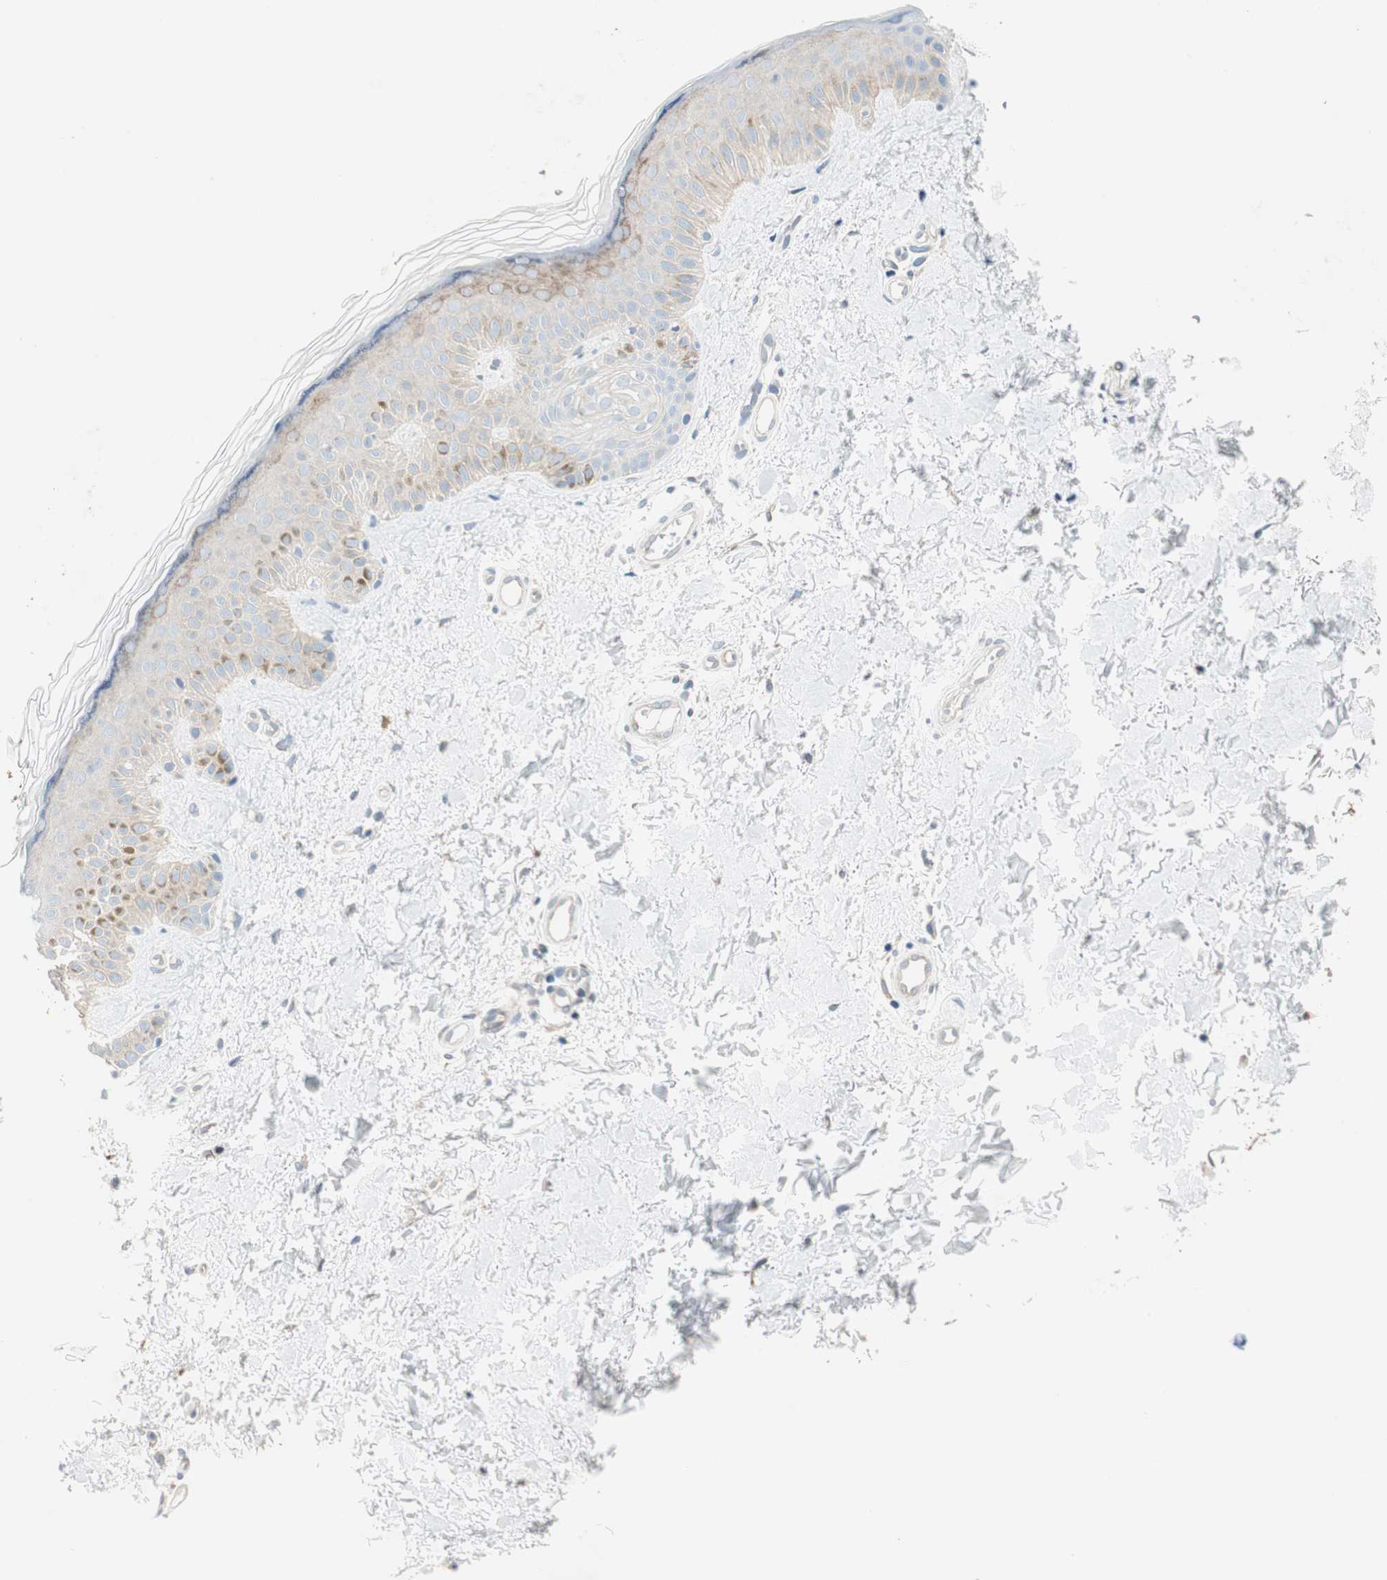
{"staining": {"intensity": "weak", "quantity": ">75%", "location": "cytoplasmic/membranous"}, "tissue": "skin", "cell_type": "Fibroblasts", "image_type": "normal", "snomed": [{"axis": "morphology", "description": "Normal tissue, NOS"}, {"axis": "topography", "description": "Skin"}], "caption": "A high-resolution photomicrograph shows immunohistochemistry staining of unremarkable skin, which exhibits weak cytoplasmic/membranous positivity in about >75% of fibroblasts. The staining was performed using DAB, with brown indicating positive protein expression. Nuclei are stained blue with hematoxylin.", "gene": "CDK3", "patient": {"sex": "male", "age": 67}}